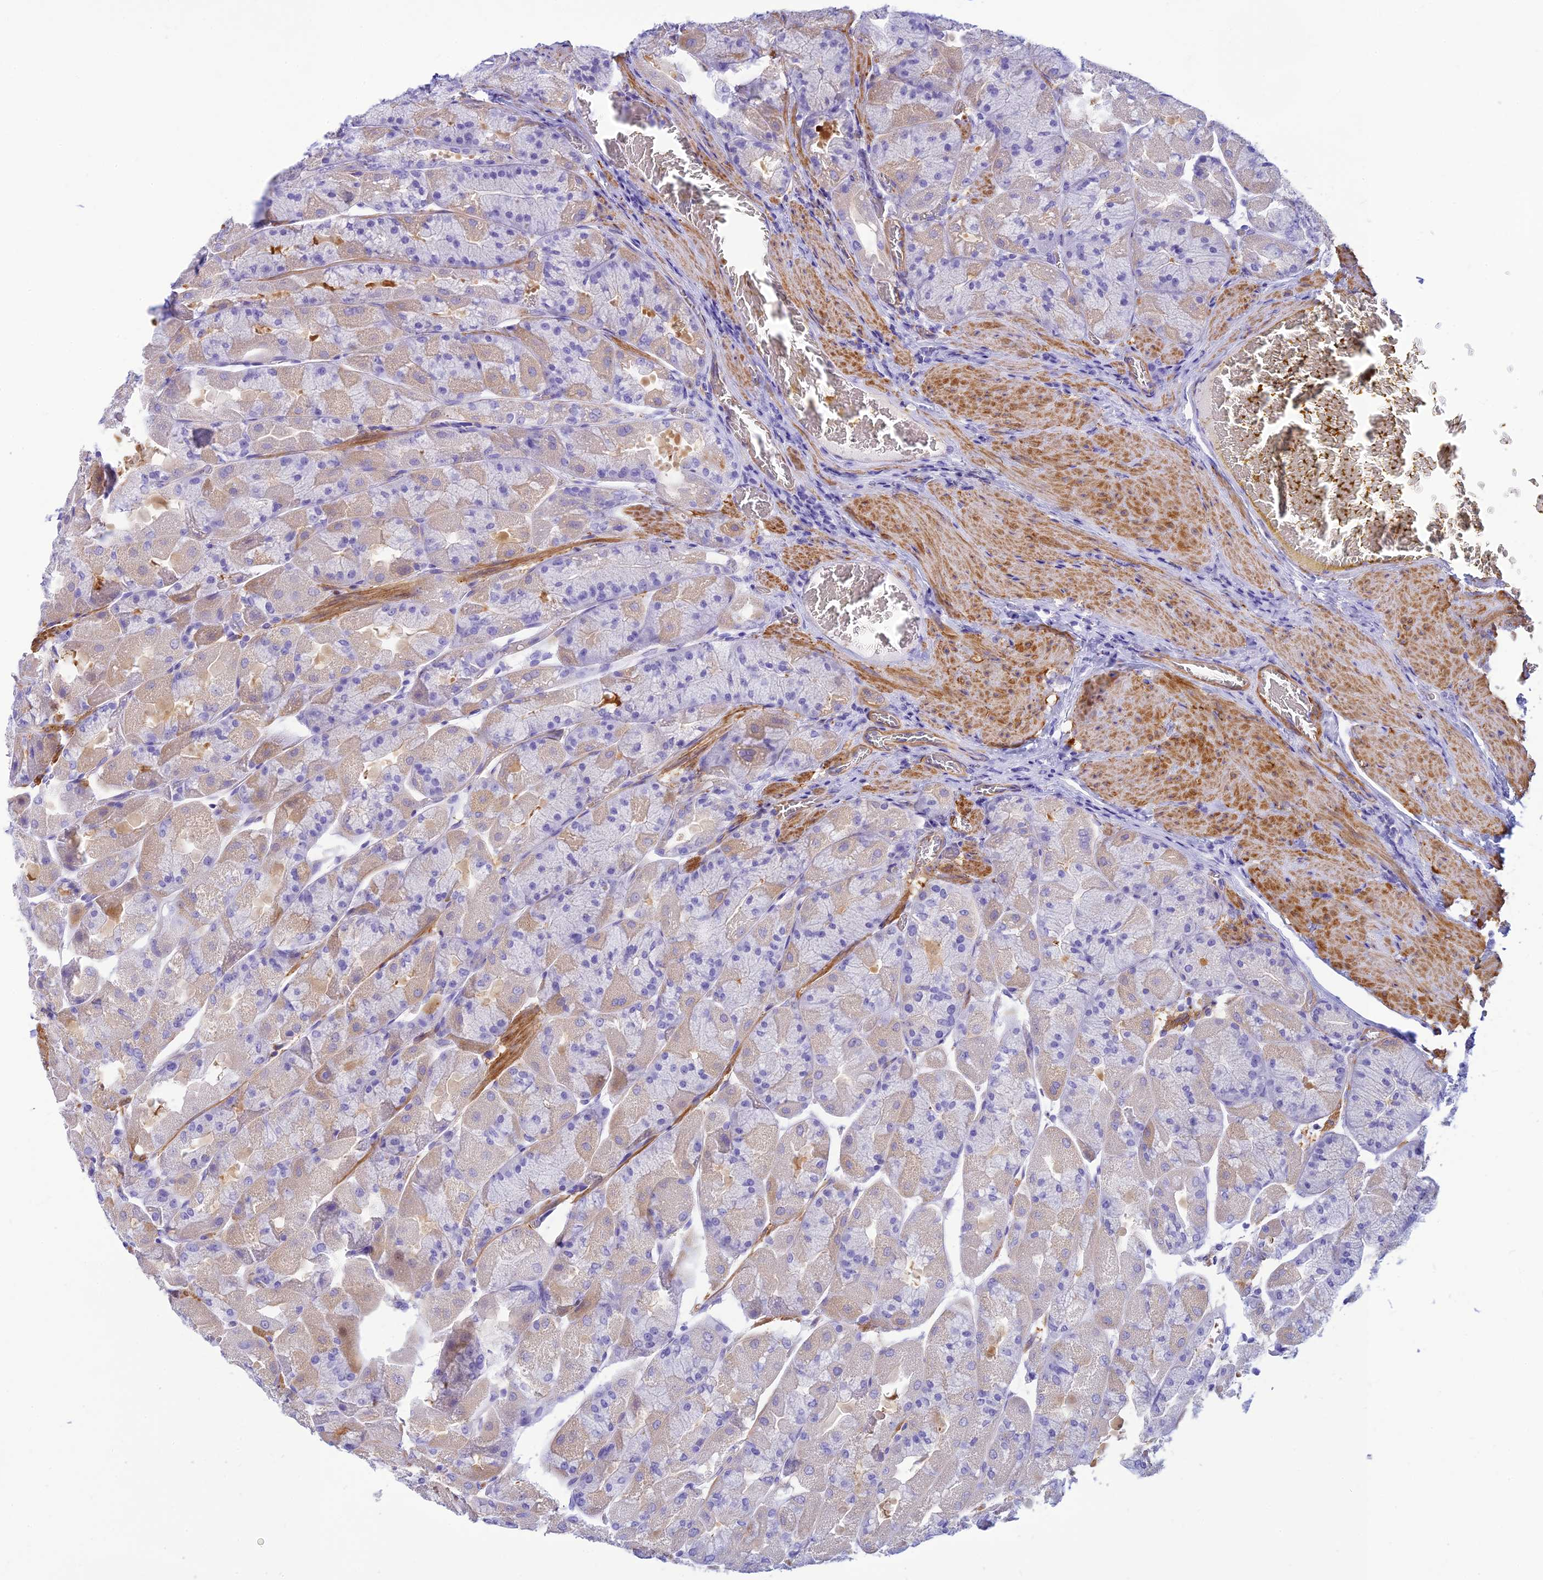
{"staining": {"intensity": "weak", "quantity": "<25%", "location": "cytoplasmic/membranous"}, "tissue": "stomach", "cell_type": "Glandular cells", "image_type": "normal", "snomed": [{"axis": "morphology", "description": "Normal tissue, NOS"}, {"axis": "topography", "description": "Stomach"}], "caption": "Immunohistochemical staining of unremarkable stomach shows no significant staining in glandular cells.", "gene": "FBXW4", "patient": {"sex": "female", "age": 61}}